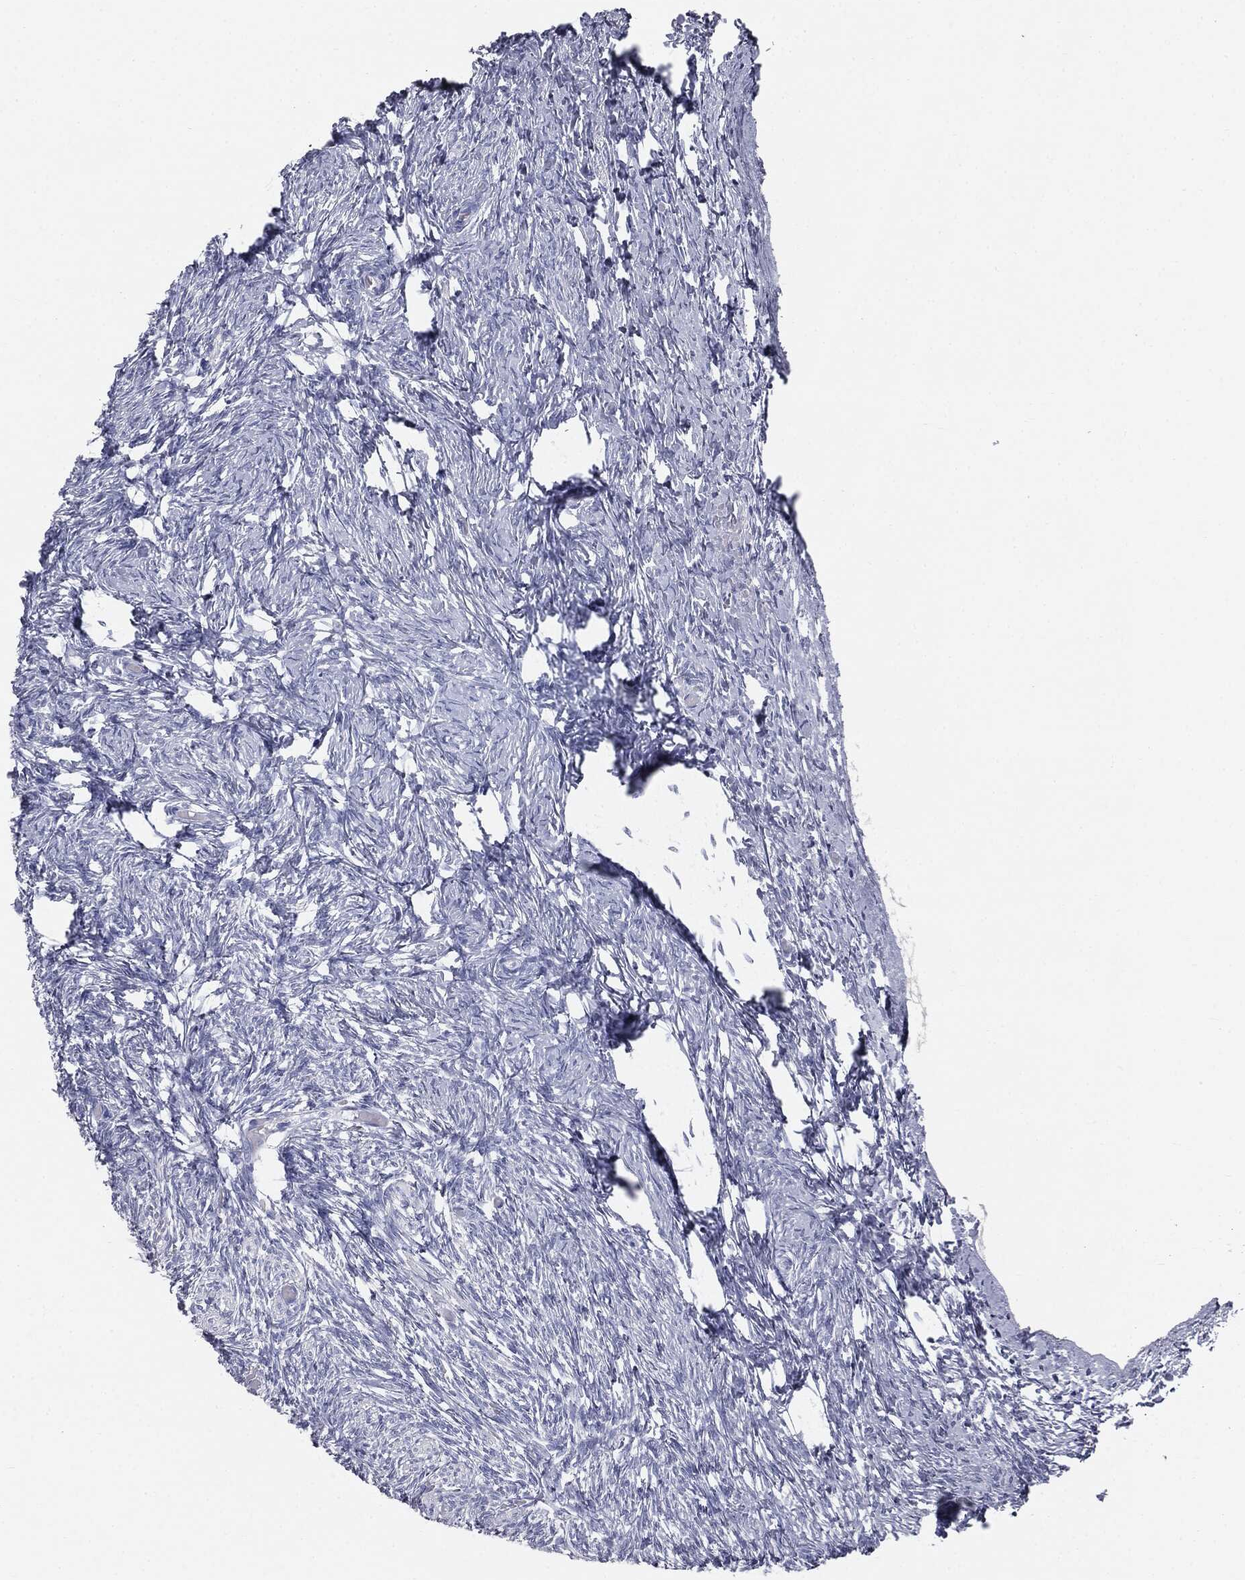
{"staining": {"intensity": "negative", "quantity": "none", "location": "none"}, "tissue": "ovary", "cell_type": "Follicle cells", "image_type": "normal", "snomed": [{"axis": "morphology", "description": "Normal tissue, NOS"}, {"axis": "topography", "description": "Ovary"}], "caption": "The image displays no significant staining in follicle cells of ovary. Nuclei are stained in blue.", "gene": "MUC5AC", "patient": {"sex": "female", "age": 39}}